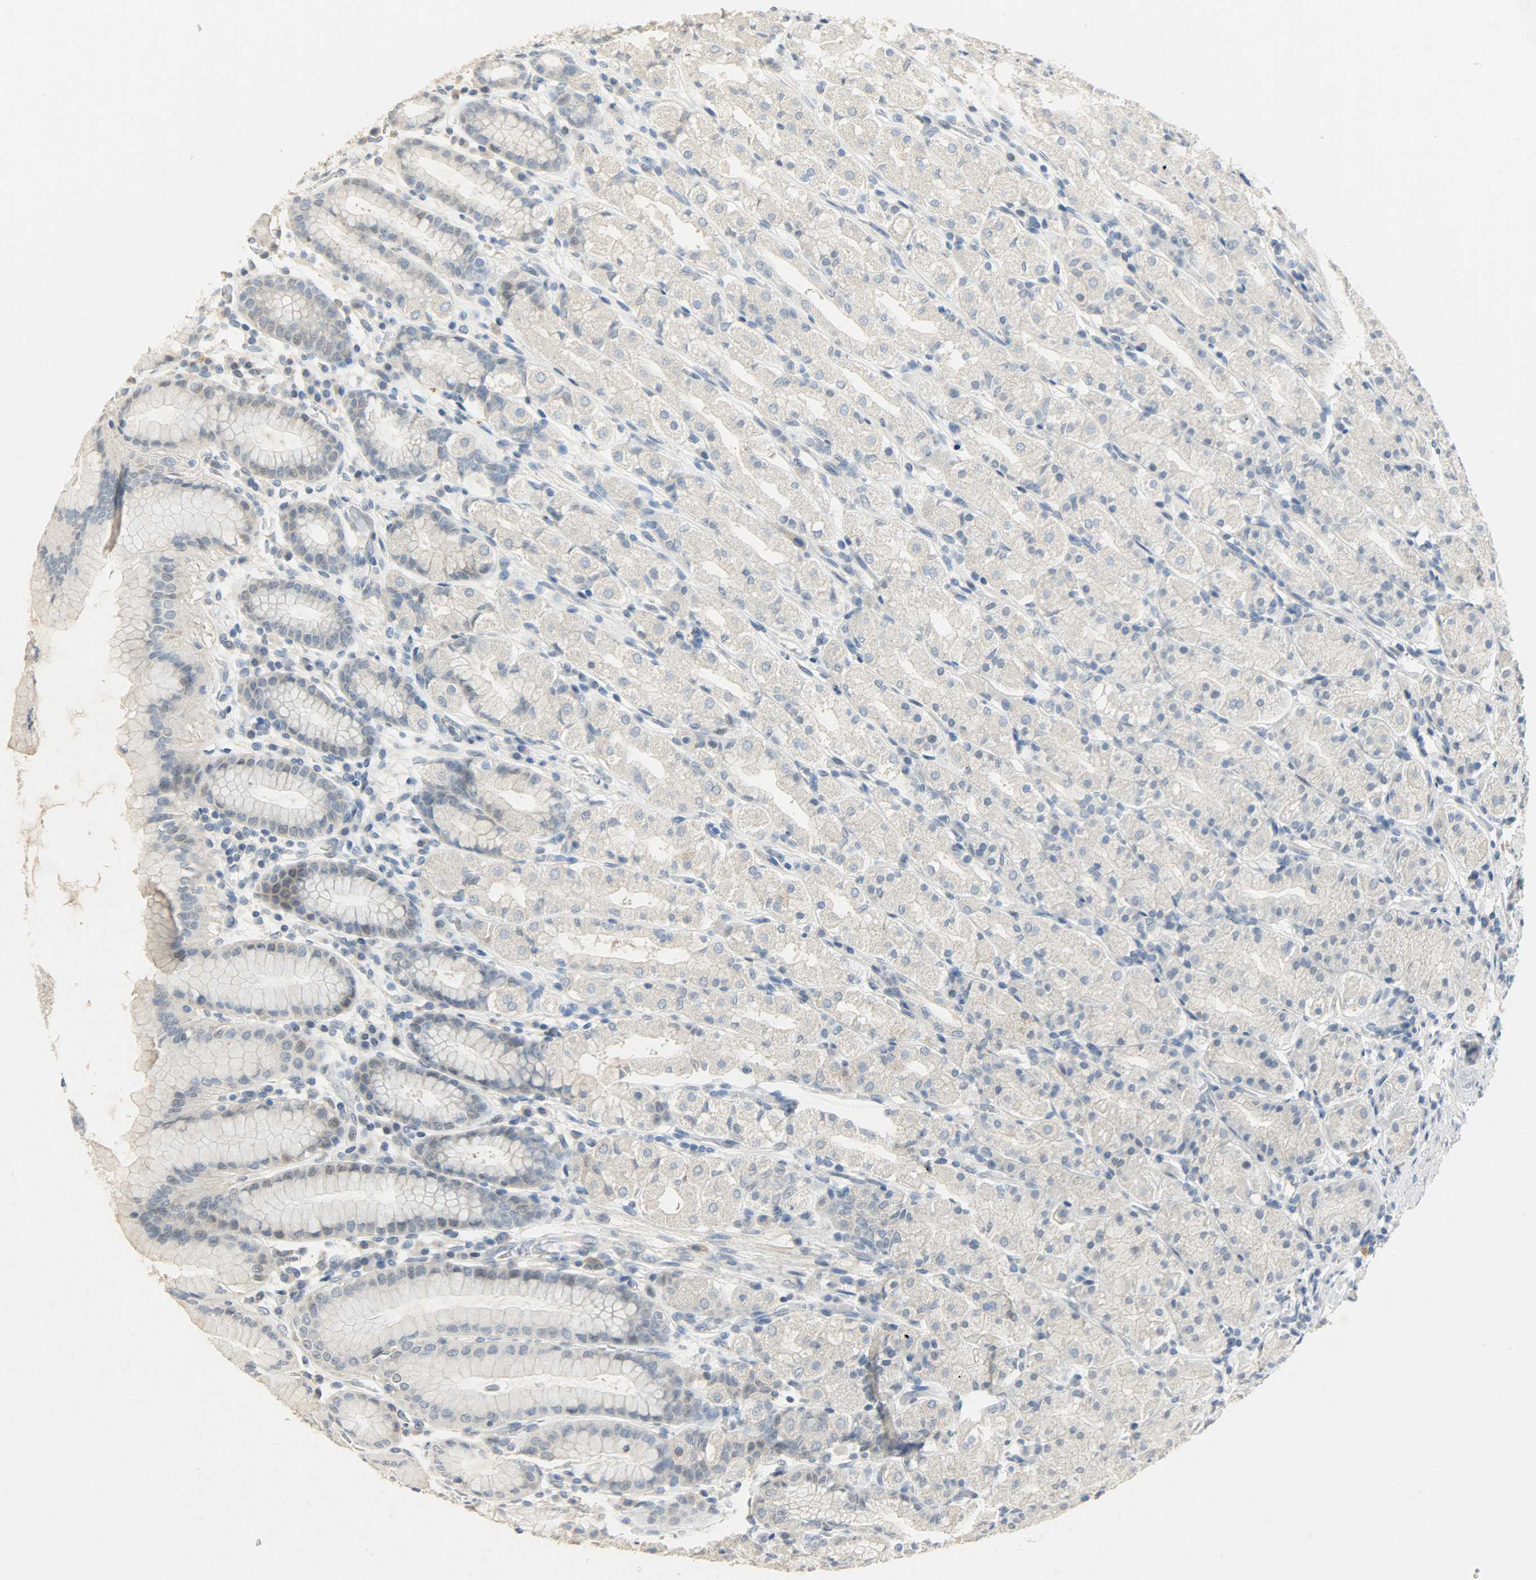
{"staining": {"intensity": "negative", "quantity": "none", "location": "none"}, "tissue": "stomach", "cell_type": "Glandular cells", "image_type": "normal", "snomed": [{"axis": "morphology", "description": "Normal tissue, NOS"}, {"axis": "topography", "description": "Stomach, upper"}], "caption": "Immunohistochemistry histopathology image of normal stomach: stomach stained with DAB displays no significant protein positivity in glandular cells. The staining was performed using DAB (3,3'-diaminobenzidine) to visualize the protein expression in brown, while the nuclei were stained in blue with hematoxylin (Magnification: 20x).", "gene": "DNAJB6", "patient": {"sex": "male", "age": 68}}